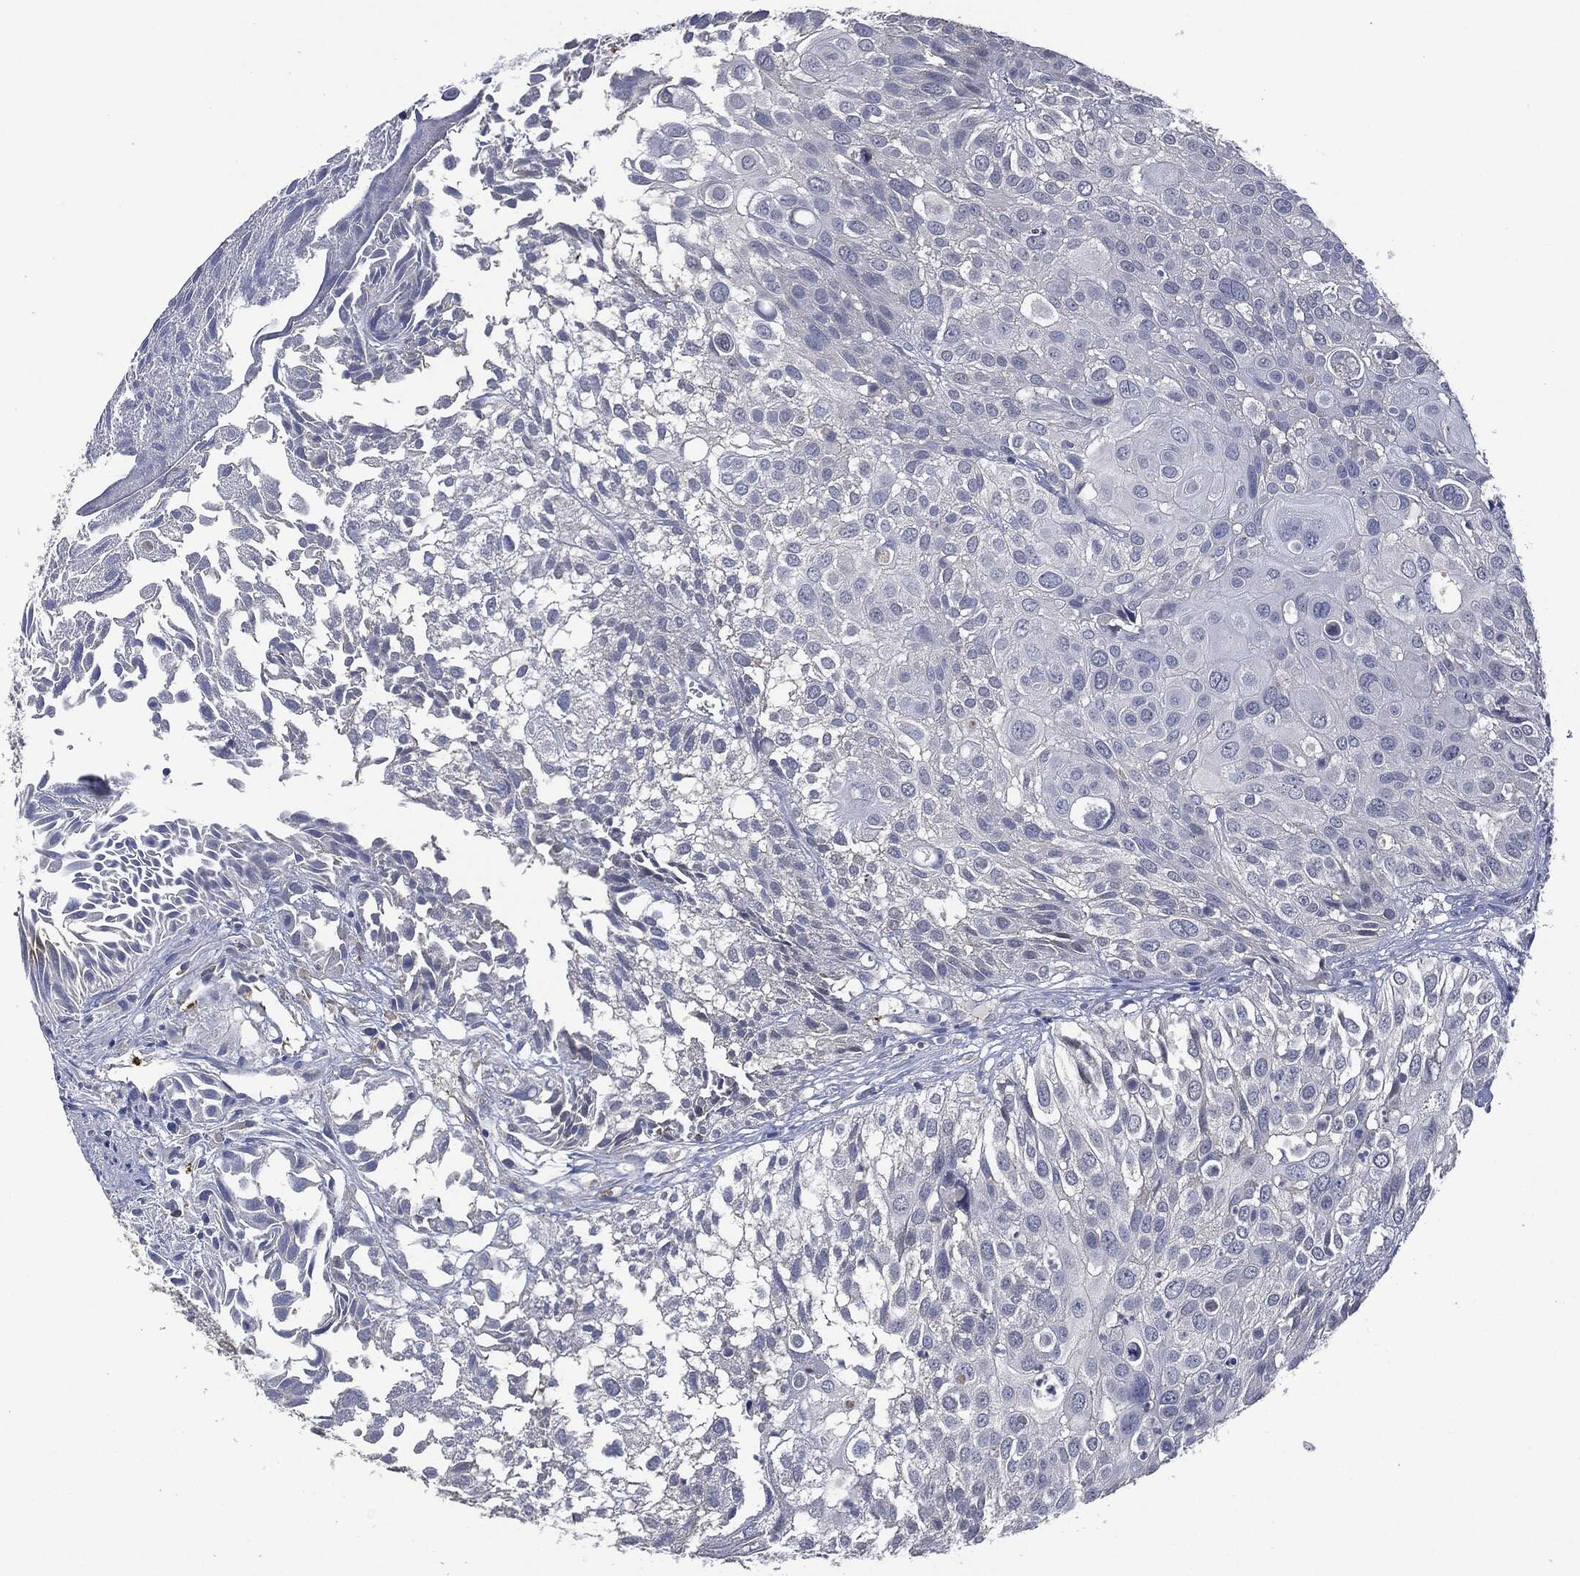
{"staining": {"intensity": "negative", "quantity": "none", "location": "none"}, "tissue": "urothelial cancer", "cell_type": "Tumor cells", "image_type": "cancer", "snomed": [{"axis": "morphology", "description": "Urothelial carcinoma, High grade"}, {"axis": "topography", "description": "Urinary bladder"}], "caption": "The histopathology image exhibits no significant positivity in tumor cells of high-grade urothelial carcinoma.", "gene": "CD33", "patient": {"sex": "female", "age": 79}}